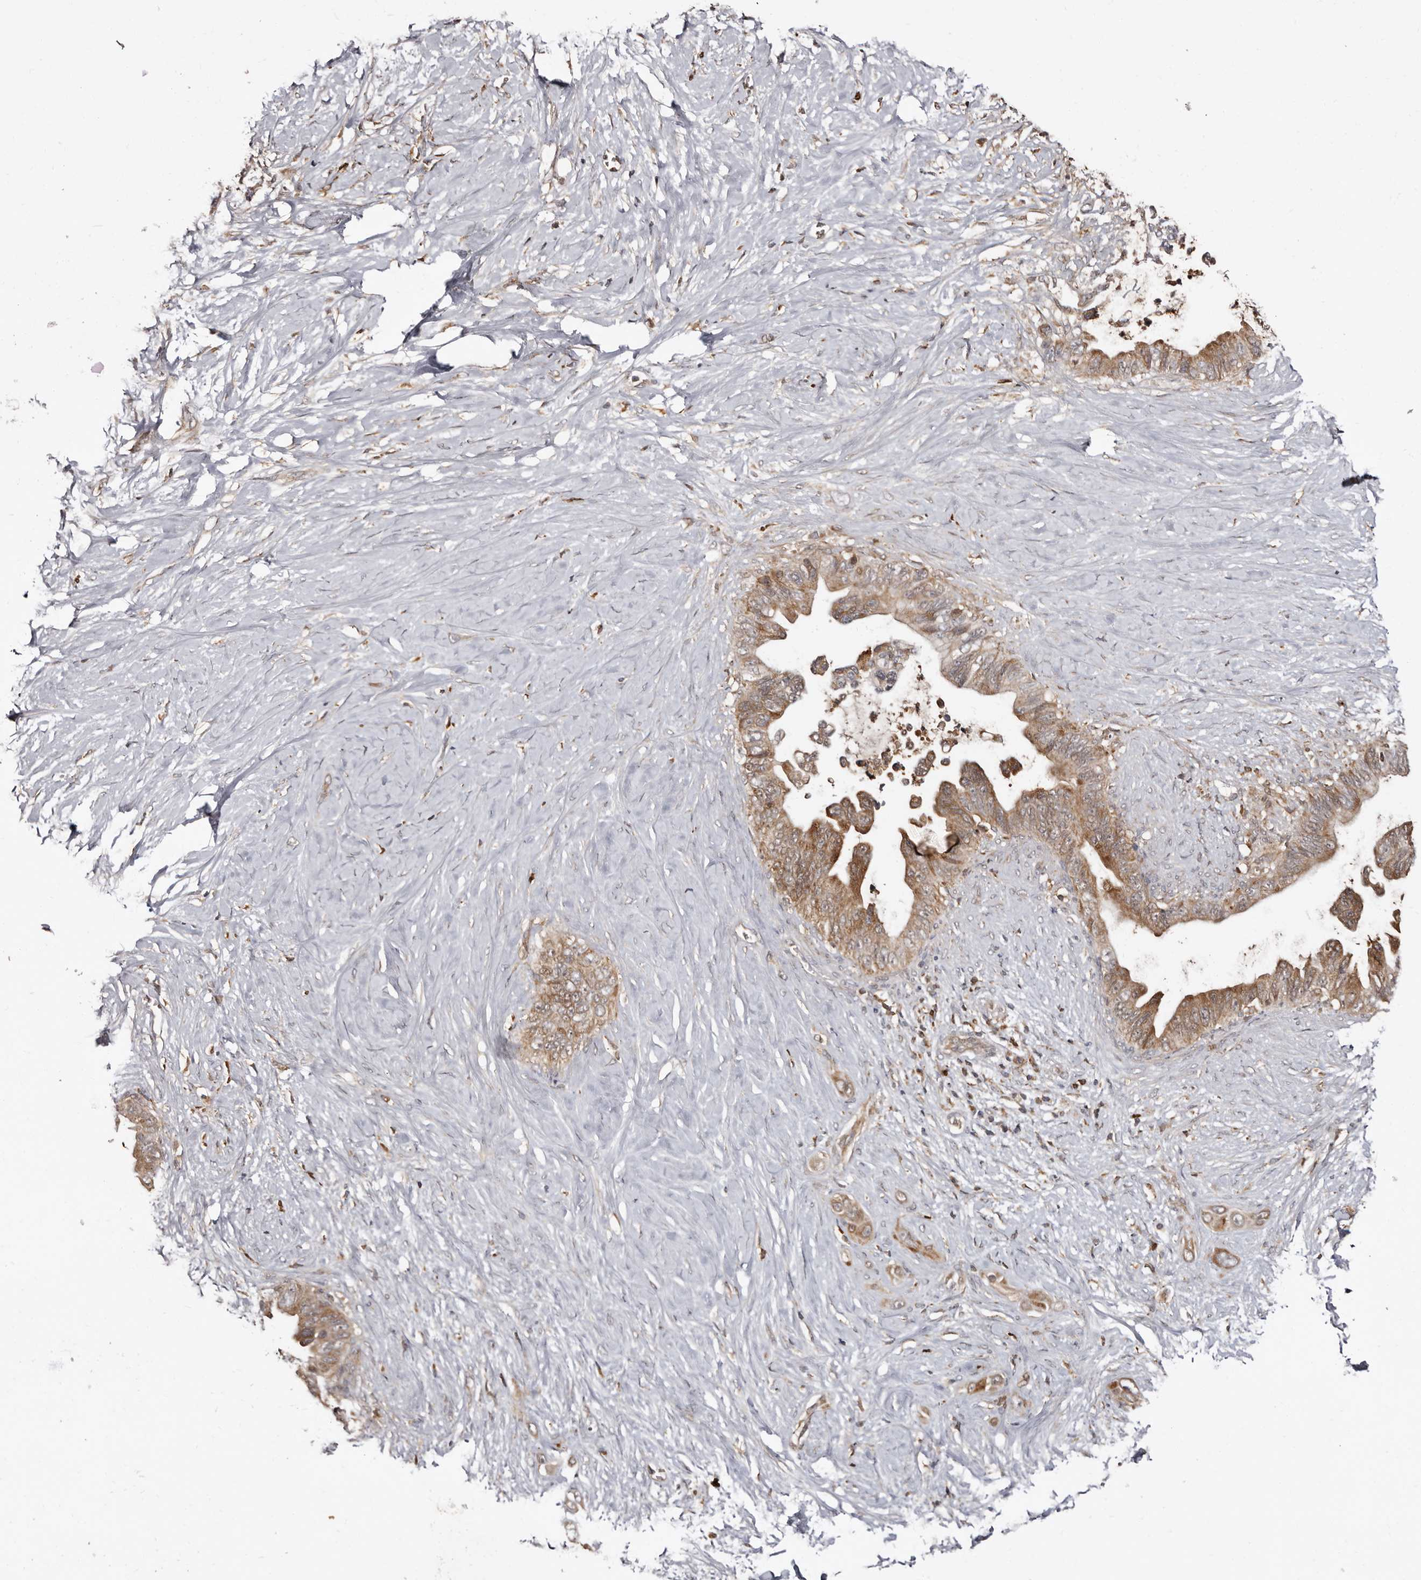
{"staining": {"intensity": "moderate", "quantity": ">75%", "location": "cytoplasmic/membranous"}, "tissue": "pancreatic cancer", "cell_type": "Tumor cells", "image_type": "cancer", "snomed": [{"axis": "morphology", "description": "Adenocarcinoma, NOS"}, {"axis": "topography", "description": "Pancreas"}], "caption": "Protein staining demonstrates moderate cytoplasmic/membranous positivity in about >75% of tumor cells in pancreatic adenocarcinoma.", "gene": "BAX", "patient": {"sex": "female", "age": 72}}